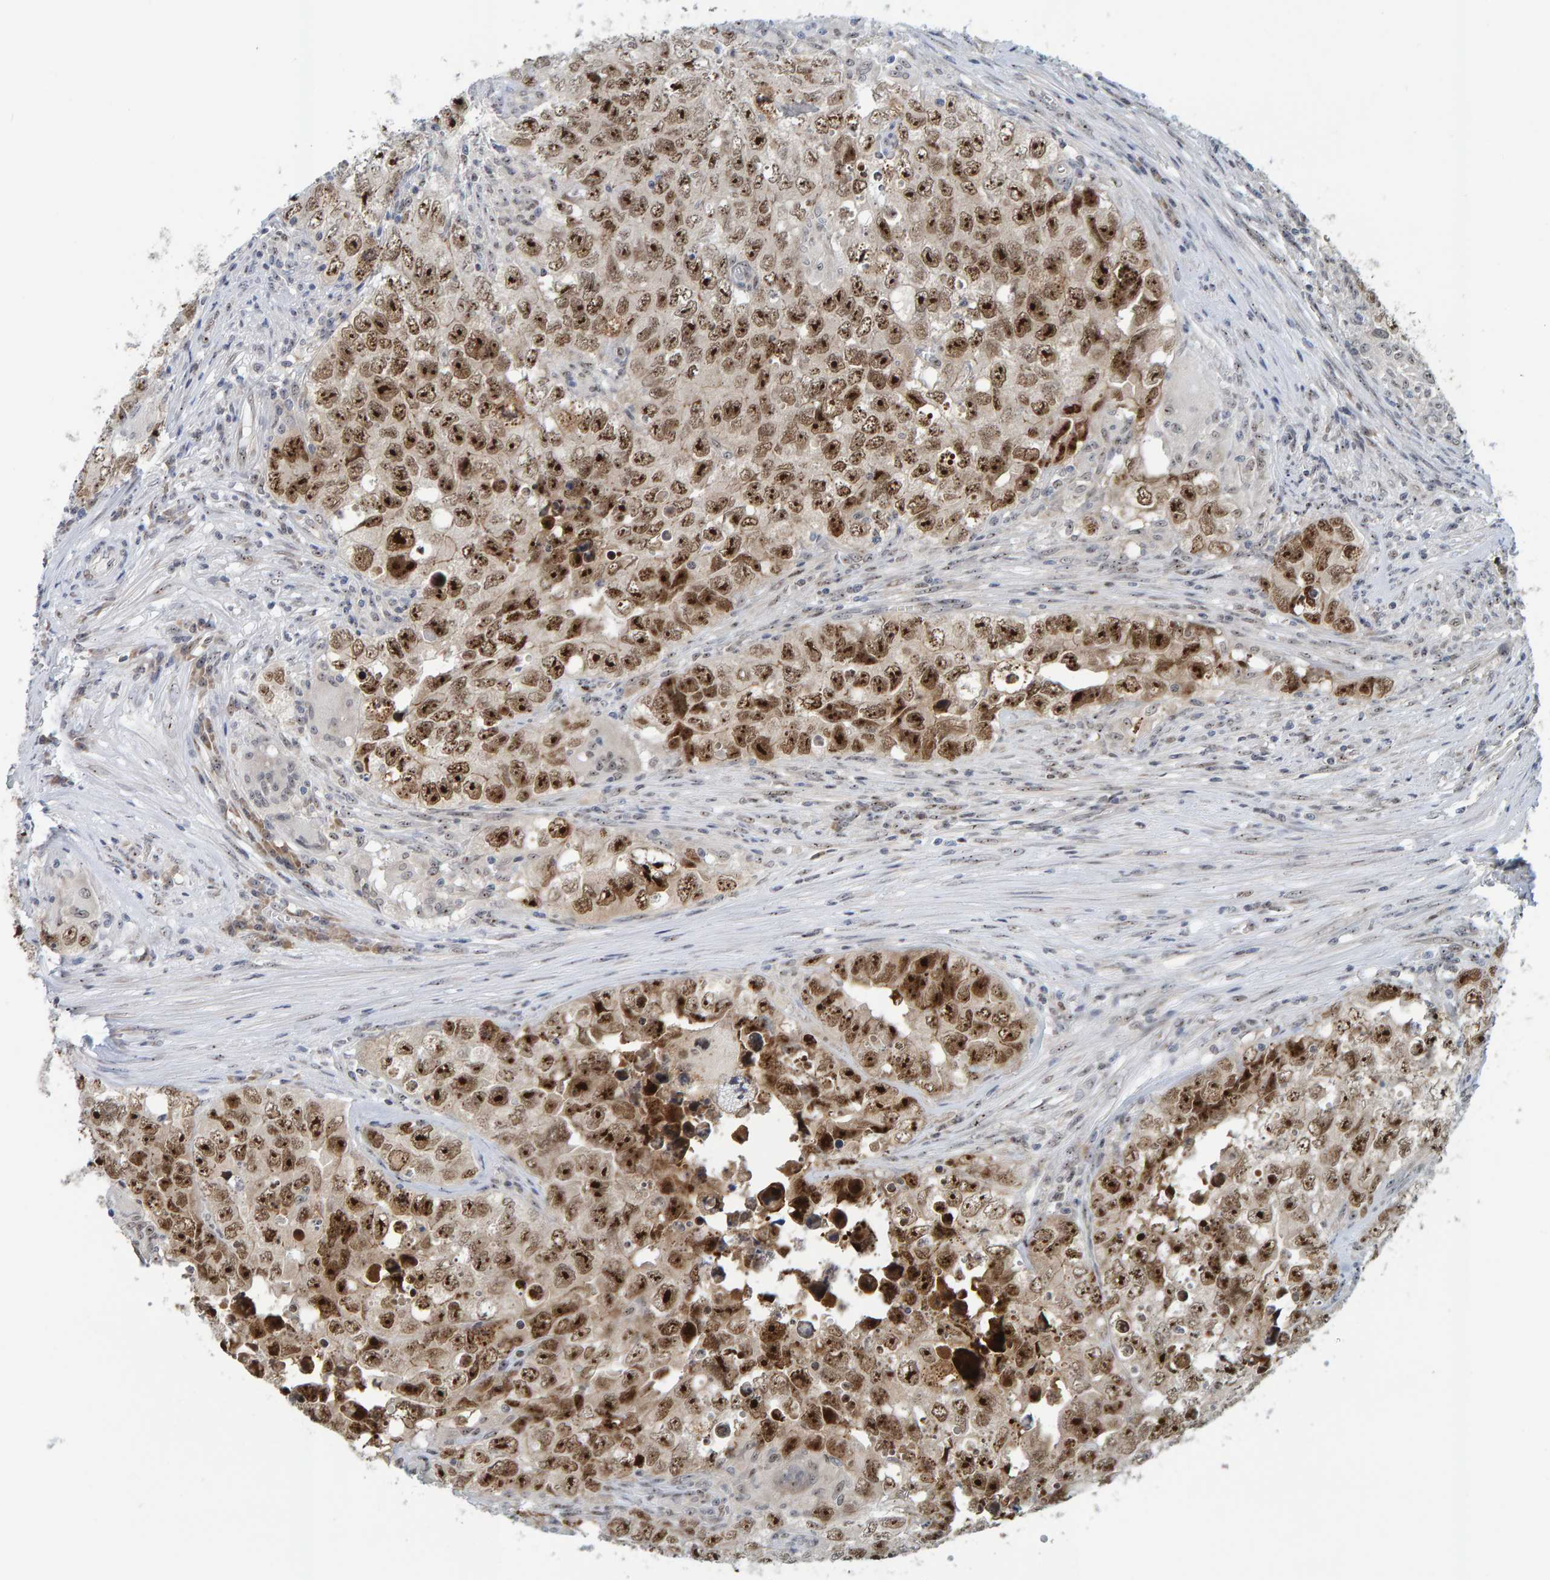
{"staining": {"intensity": "strong", "quantity": ">75%", "location": "nuclear"}, "tissue": "testis cancer", "cell_type": "Tumor cells", "image_type": "cancer", "snomed": [{"axis": "morphology", "description": "Seminoma, NOS"}, {"axis": "morphology", "description": "Carcinoma, Embryonal, NOS"}, {"axis": "topography", "description": "Testis"}], "caption": "Brown immunohistochemical staining in human testis cancer displays strong nuclear staining in about >75% of tumor cells.", "gene": "POLR1E", "patient": {"sex": "male", "age": 43}}